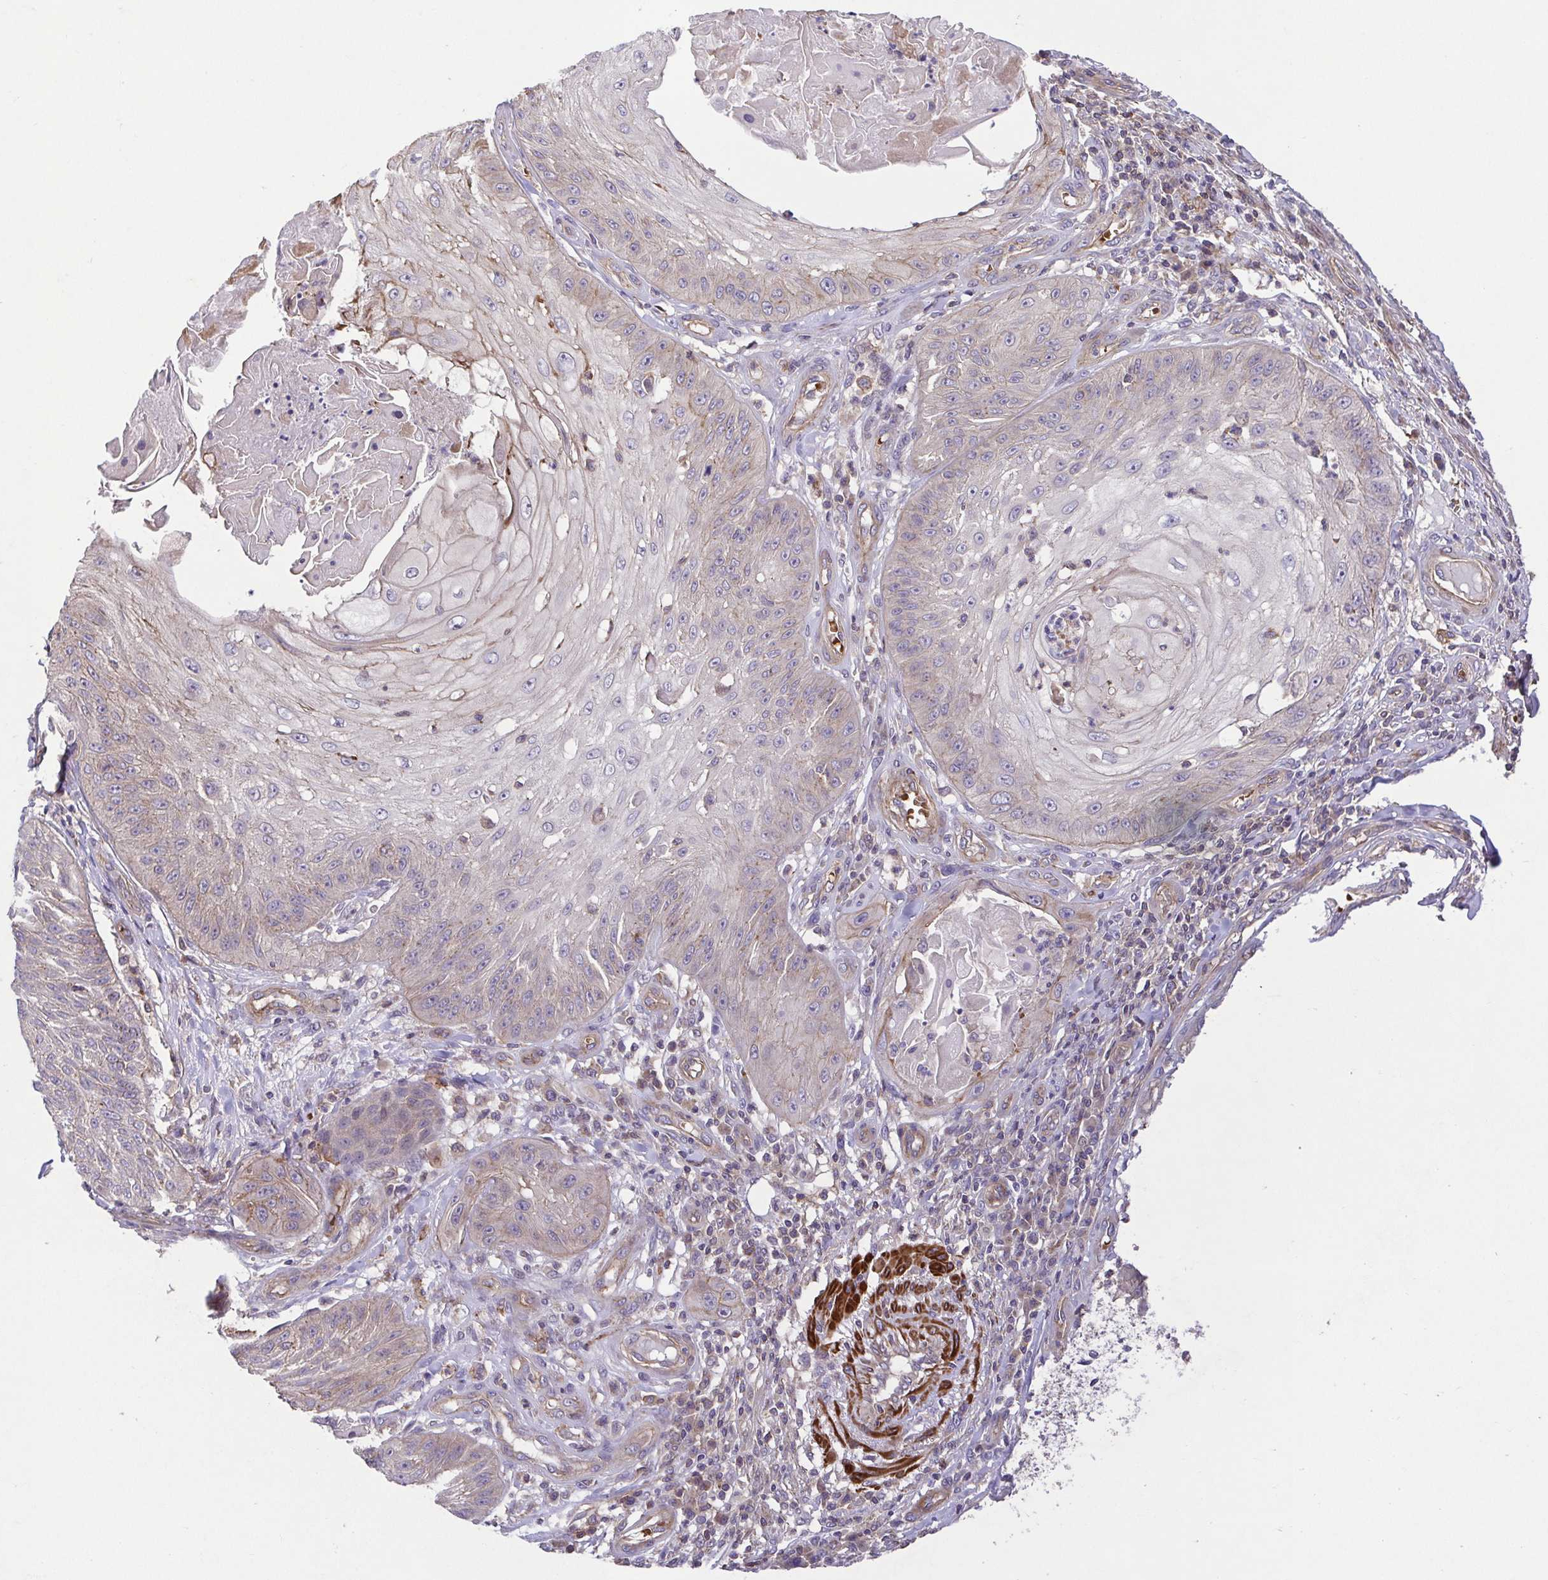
{"staining": {"intensity": "weak", "quantity": "<25%", "location": "cytoplasmic/membranous"}, "tissue": "skin cancer", "cell_type": "Tumor cells", "image_type": "cancer", "snomed": [{"axis": "morphology", "description": "Squamous cell carcinoma, NOS"}, {"axis": "topography", "description": "Skin"}], "caption": "DAB (3,3'-diaminobenzidine) immunohistochemical staining of skin cancer exhibits no significant positivity in tumor cells.", "gene": "IDE", "patient": {"sex": "male", "age": 70}}